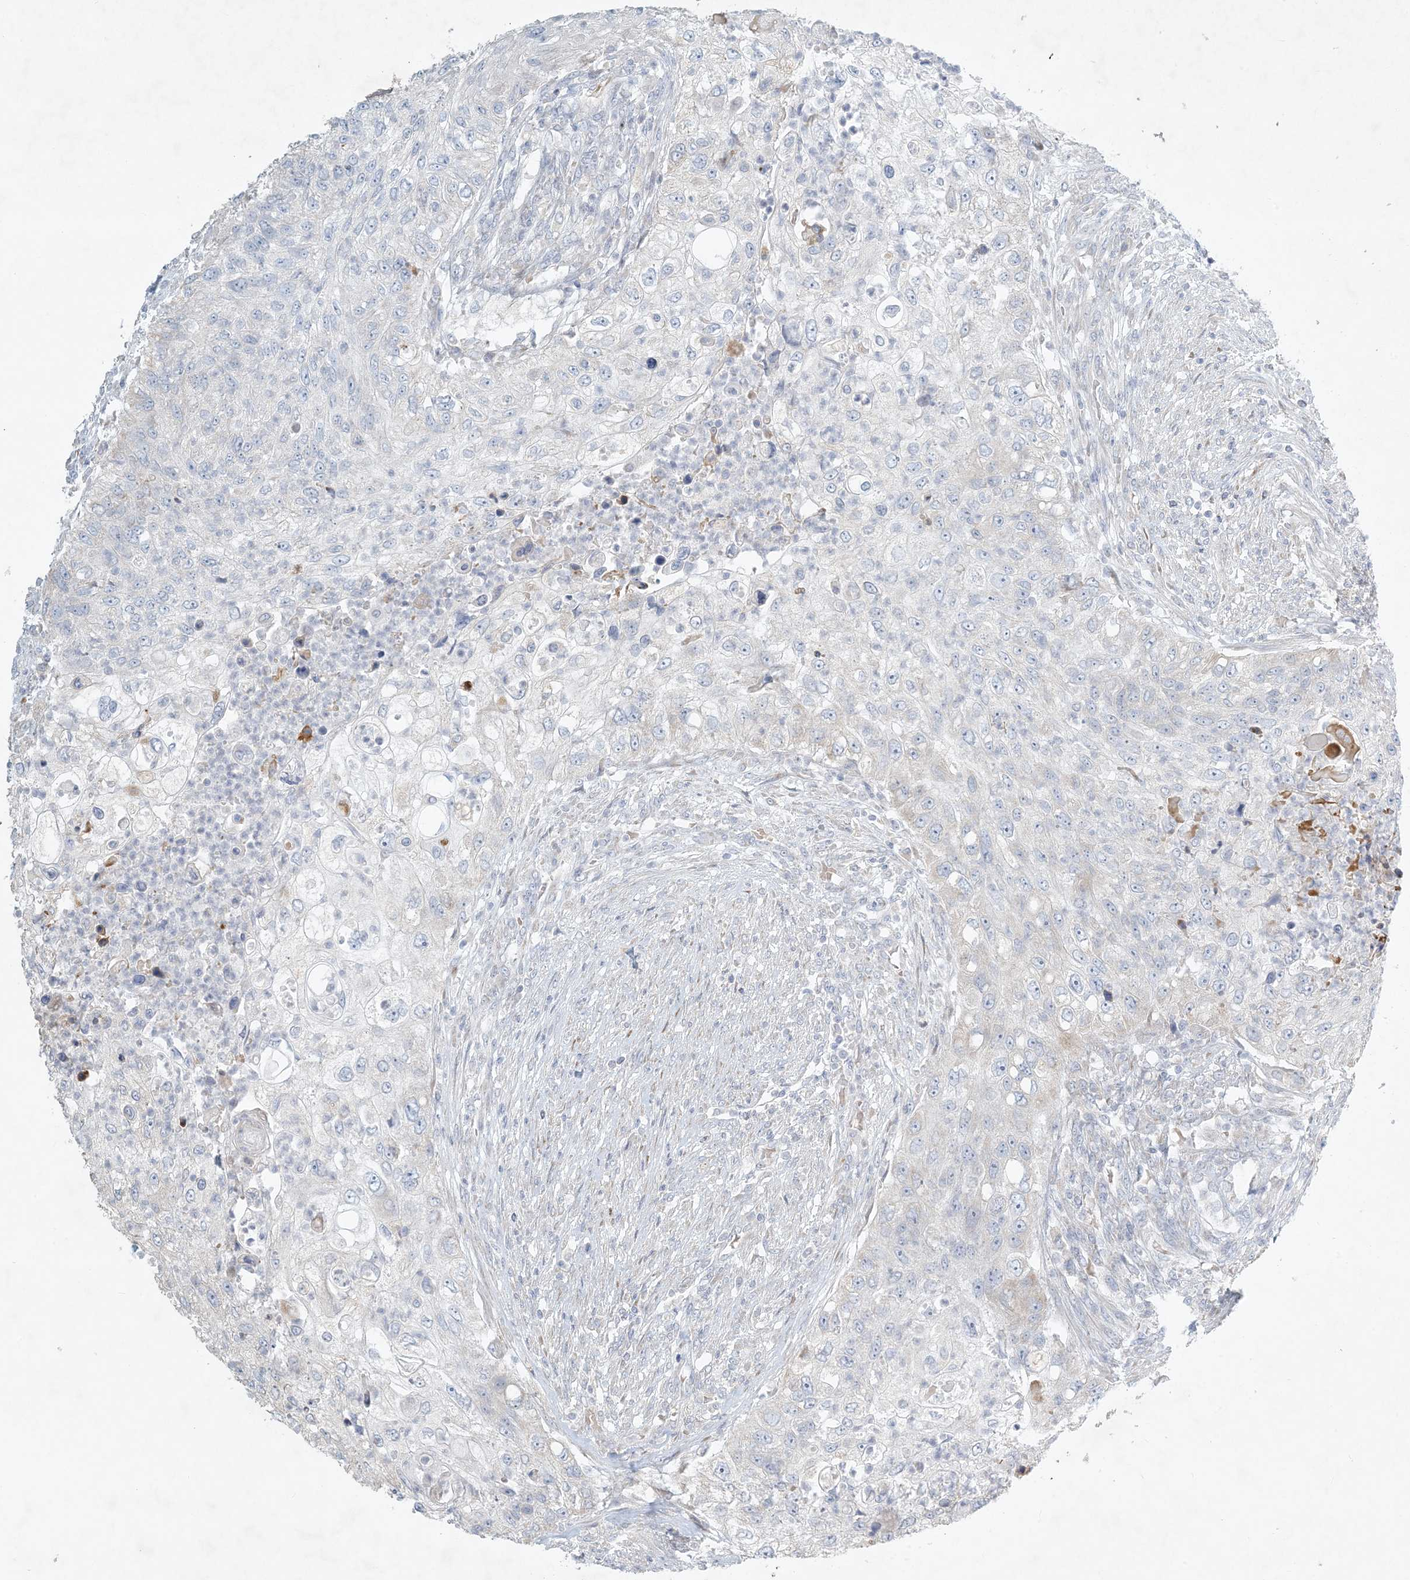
{"staining": {"intensity": "negative", "quantity": "none", "location": "none"}, "tissue": "urothelial cancer", "cell_type": "Tumor cells", "image_type": "cancer", "snomed": [{"axis": "morphology", "description": "Urothelial carcinoma, High grade"}, {"axis": "topography", "description": "Urinary bladder"}], "caption": "DAB immunohistochemical staining of human urothelial carcinoma (high-grade) reveals no significant expression in tumor cells. (DAB (3,3'-diaminobenzidine) immunohistochemistry with hematoxylin counter stain).", "gene": "ZNF385D", "patient": {"sex": "female", "age": 60}}